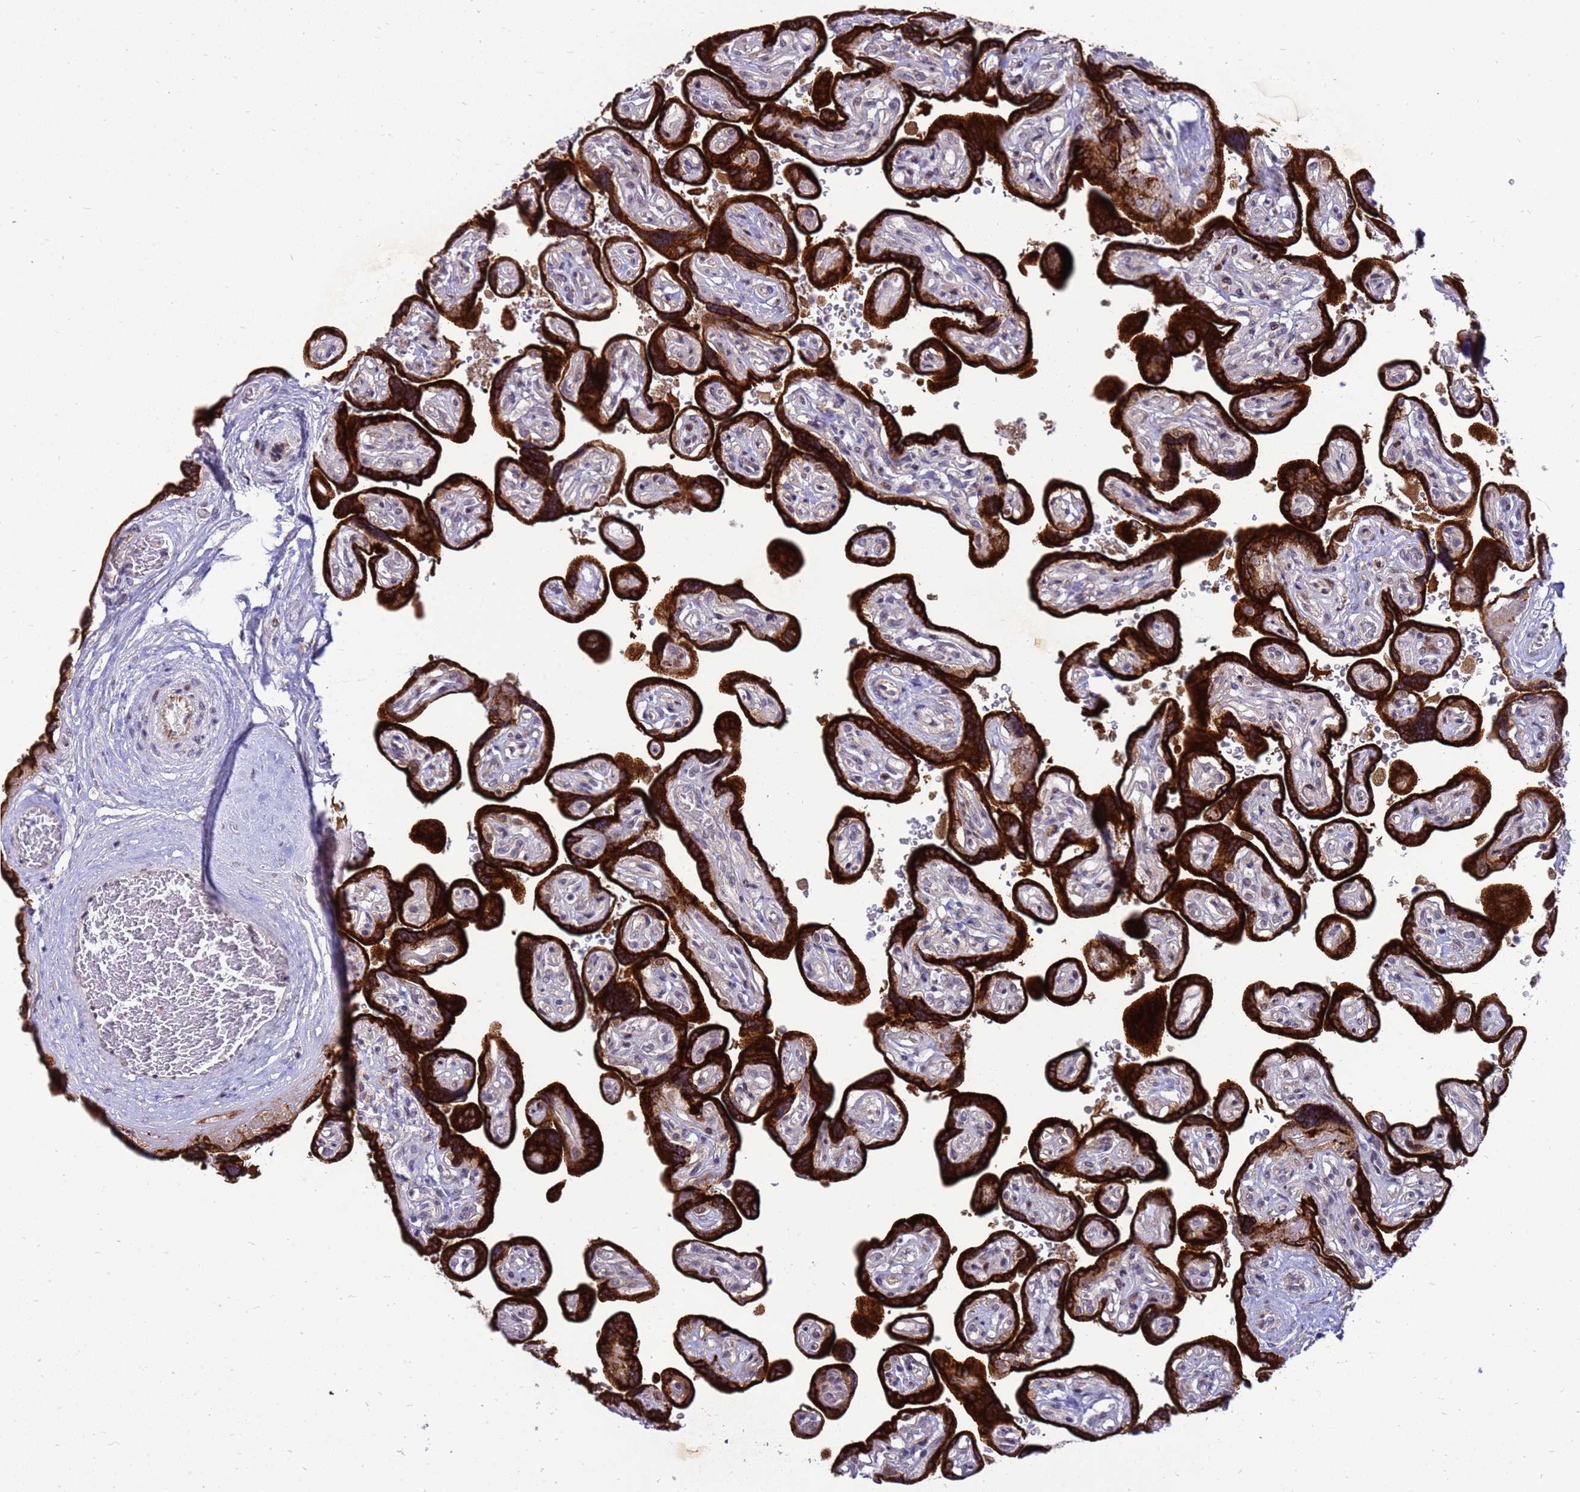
{"staining": {"intensity": "strong", "quantity": "25%-75%", "location": "cytoplasmic/membranous"}, "tissue": "placenta", "cell_type": "Decidual cells", "image_type": "normal", "snomed": [{"axis": "morphology", "description": "Normal tissue, NOS"}, {"axis": "topography", "description": "Placenta"}], "caption": "Protein expression analysis of benign human placenta reveals strong cytoplasmic/membranous staining in about 25%-75% of decidual cells. The staining was performed using DAB to visualize the protein expression in brown, while the nuclei were stained in blue with hematoxylin (Magnification: 20x).", "gene": "RSPO1", "patient": {"sex": "female", "age": 32}}